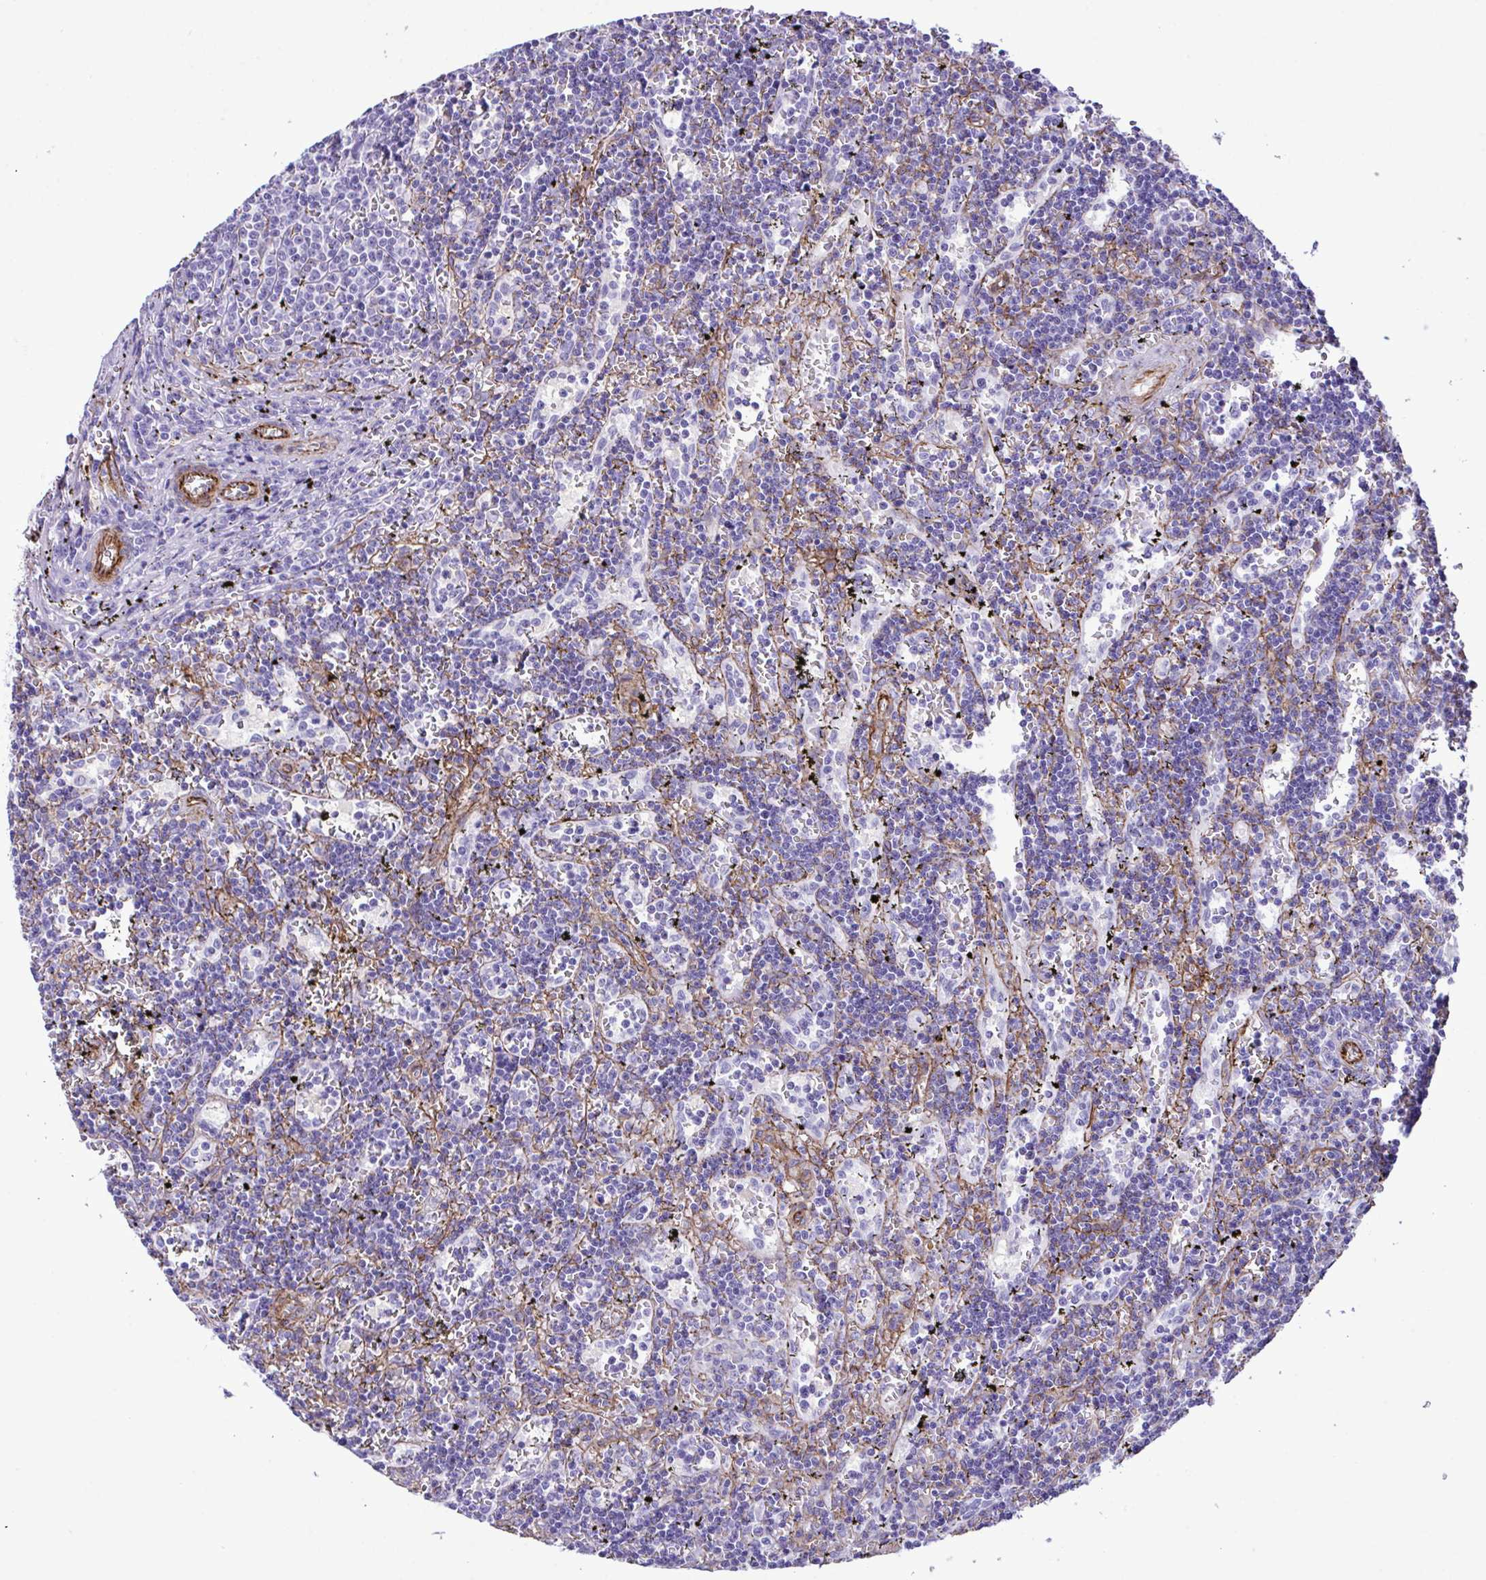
{"staining": {"intensity": "negative", "quantity": "none", "location": "none"}, "tissue": "lymphoma", "cell_type": "Tumor cells", "image_type": "cancer", "snomed": [{"axis": "morphology", "description": "Malignant lymphoma, non-Hodgkin's type, Low grade"}, {"axis": "topography", "description": "Spleen"}], "caption": "Tumor cells are negative for protein expression in human malignant lymphoma, non-Hodgkin's type (low-grade).", "gene": "SYNPO2L", "patient": {"sex": "male", "age": 60}}